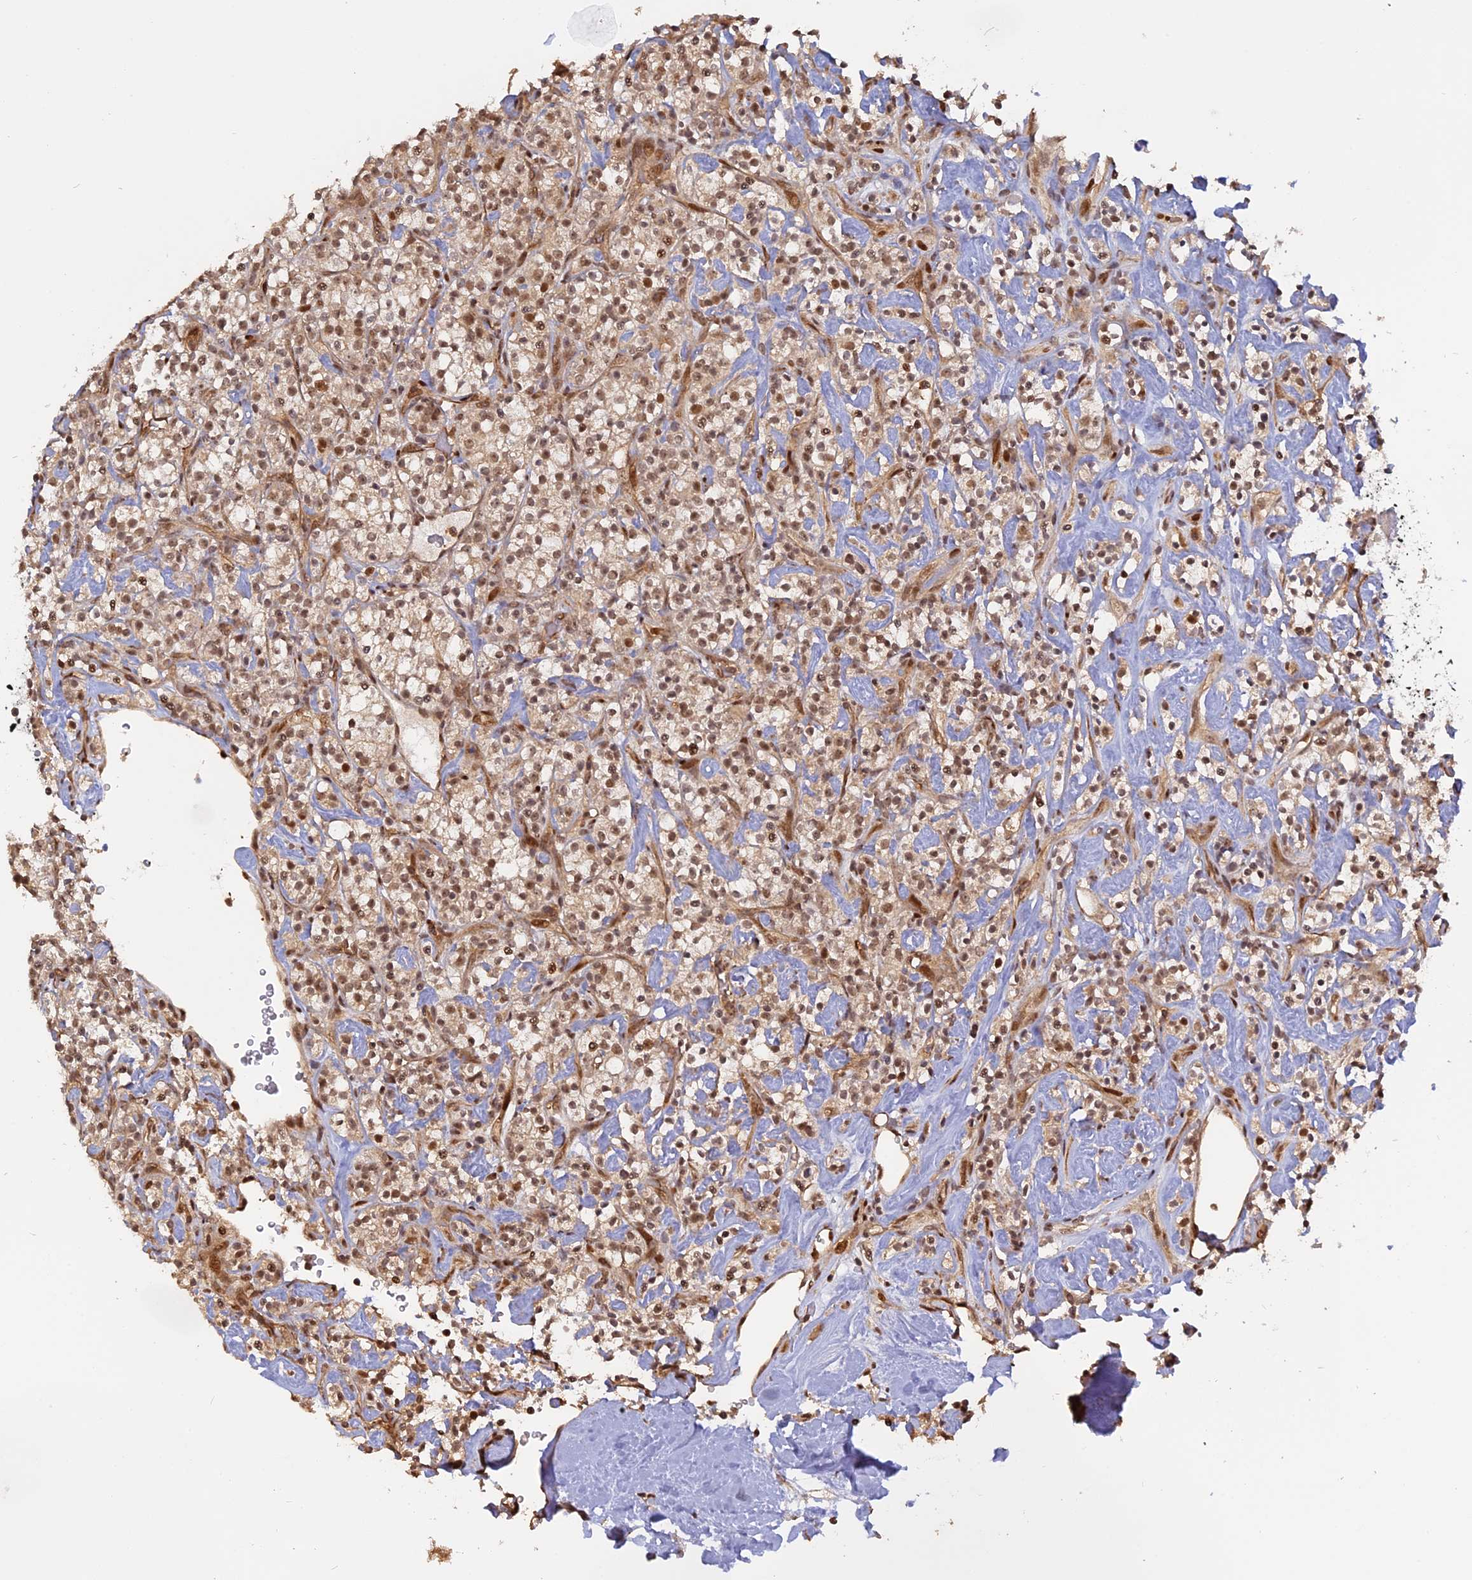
{"staining": {"intensity": "moderate", "quantity": ">75%", "location": "nuclear"}, "tissue": "renal cancer", "cell_type": "Tumor cells", "image_type": "cancer", "snomed": [{"axis": "morphology", "description": "Adenocarcinoma, NOS"}, {"axis": "topography", "description": "Kidney"}], "caption": "Immunohistochemistry (IHC) histopathology image of renal adenocarcinoma stained for a protein (brown), which shows medium levels of moderate nuclear expression in about >75% of tumor cells.", "gene": "PKIG", "patient": {"sex": "male", "age": 77}}